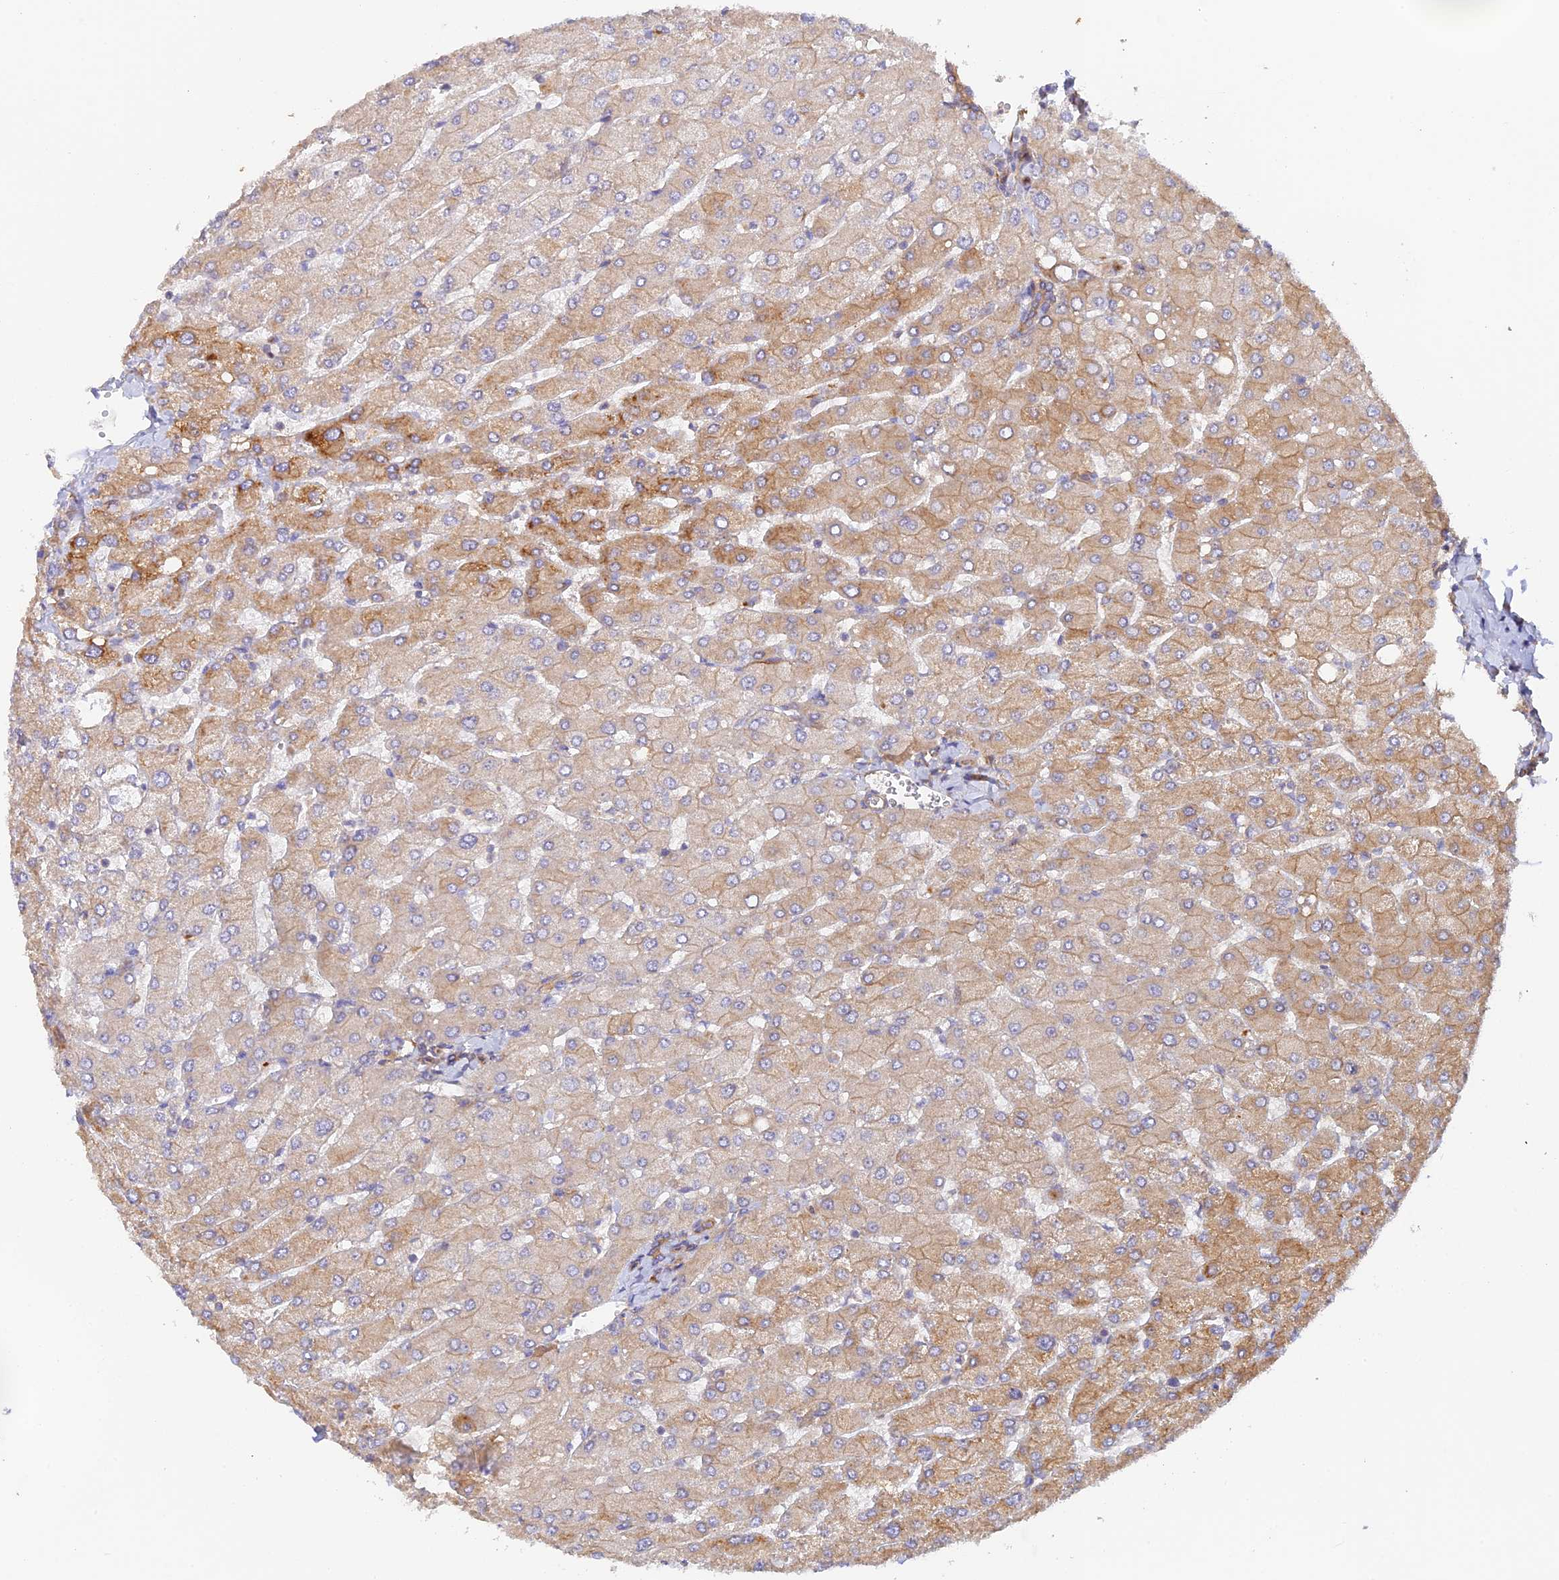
{"staining": {"intensity": "weak", "quantity": "25%-75%", "location": "cytoplasmic/membranous"}, "tissue": "liver", "cell_type": "Cholangiocytes", "image_type": "normal", "snomed": [{"axis": "morphology", "description": "Normal tissue, NOS"}, {"axis": "topography", "description": "Liver"}], "caption": "Benign liver displays weak cytoplasmic/membranous expression in approximately 25%-75% of cholangiocytes, visualized by immunohistochemistry.", "gene": "MYO9A", "patient": {"sex": "male", "age": 55}}